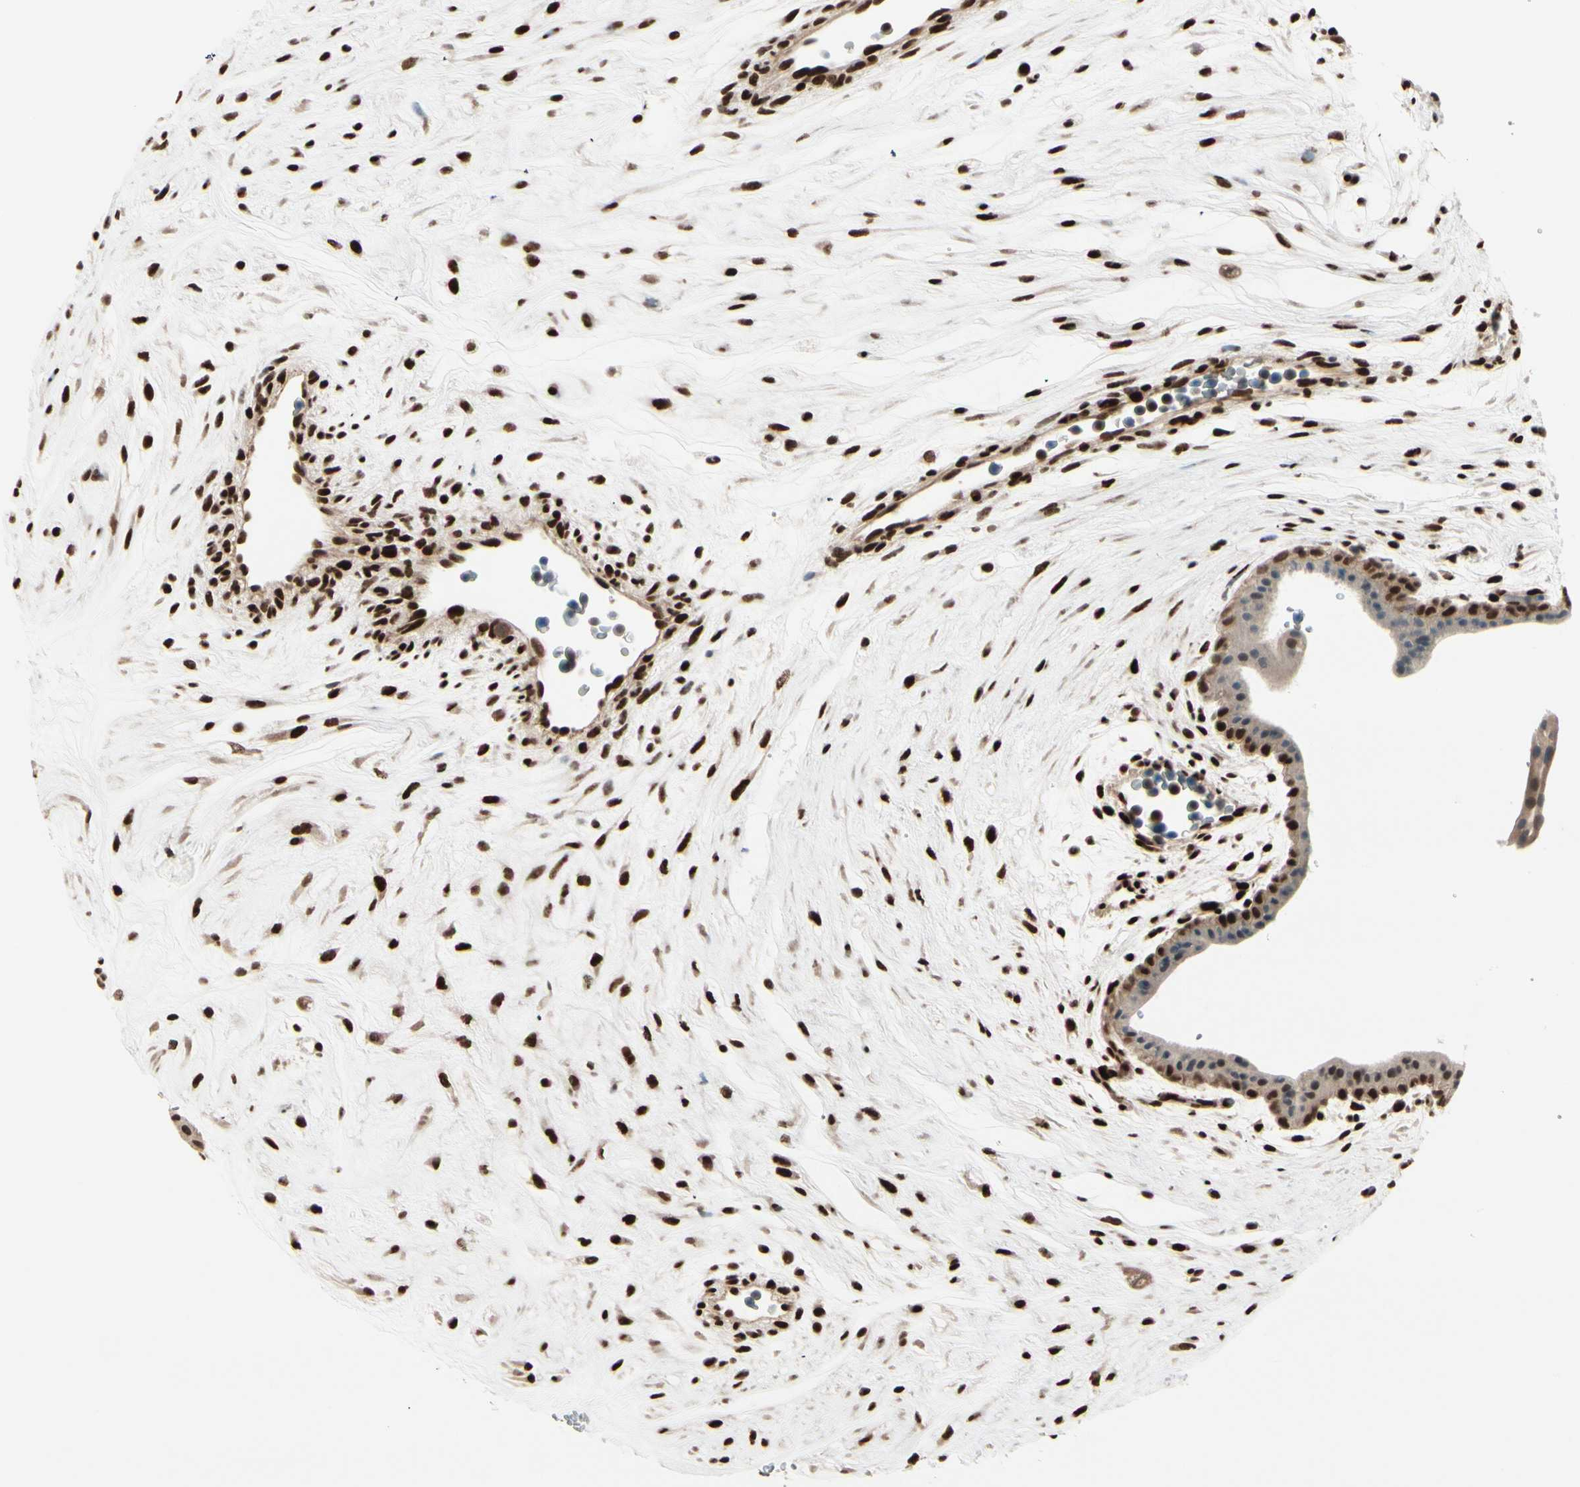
{"staining": {"intensity": "strong", "quantity": ">75%", "location": "nuclear"}, "tissue": "placenta", "cell_type": "Decidual cells", "image_type": "normal", "snomed": [{"axis": "morphology", "description": "Normal tissue, NOS"}, {"axis": "topography", "description": "Placenta"}], "caption": "About >75% of decidual cells in unremarkable placenta show strong nuclear protein positivity as visualized by brown immunohistochemical staining.", "gene": "CHAMP1", "patient": {"sex": "female", "age": 35}}